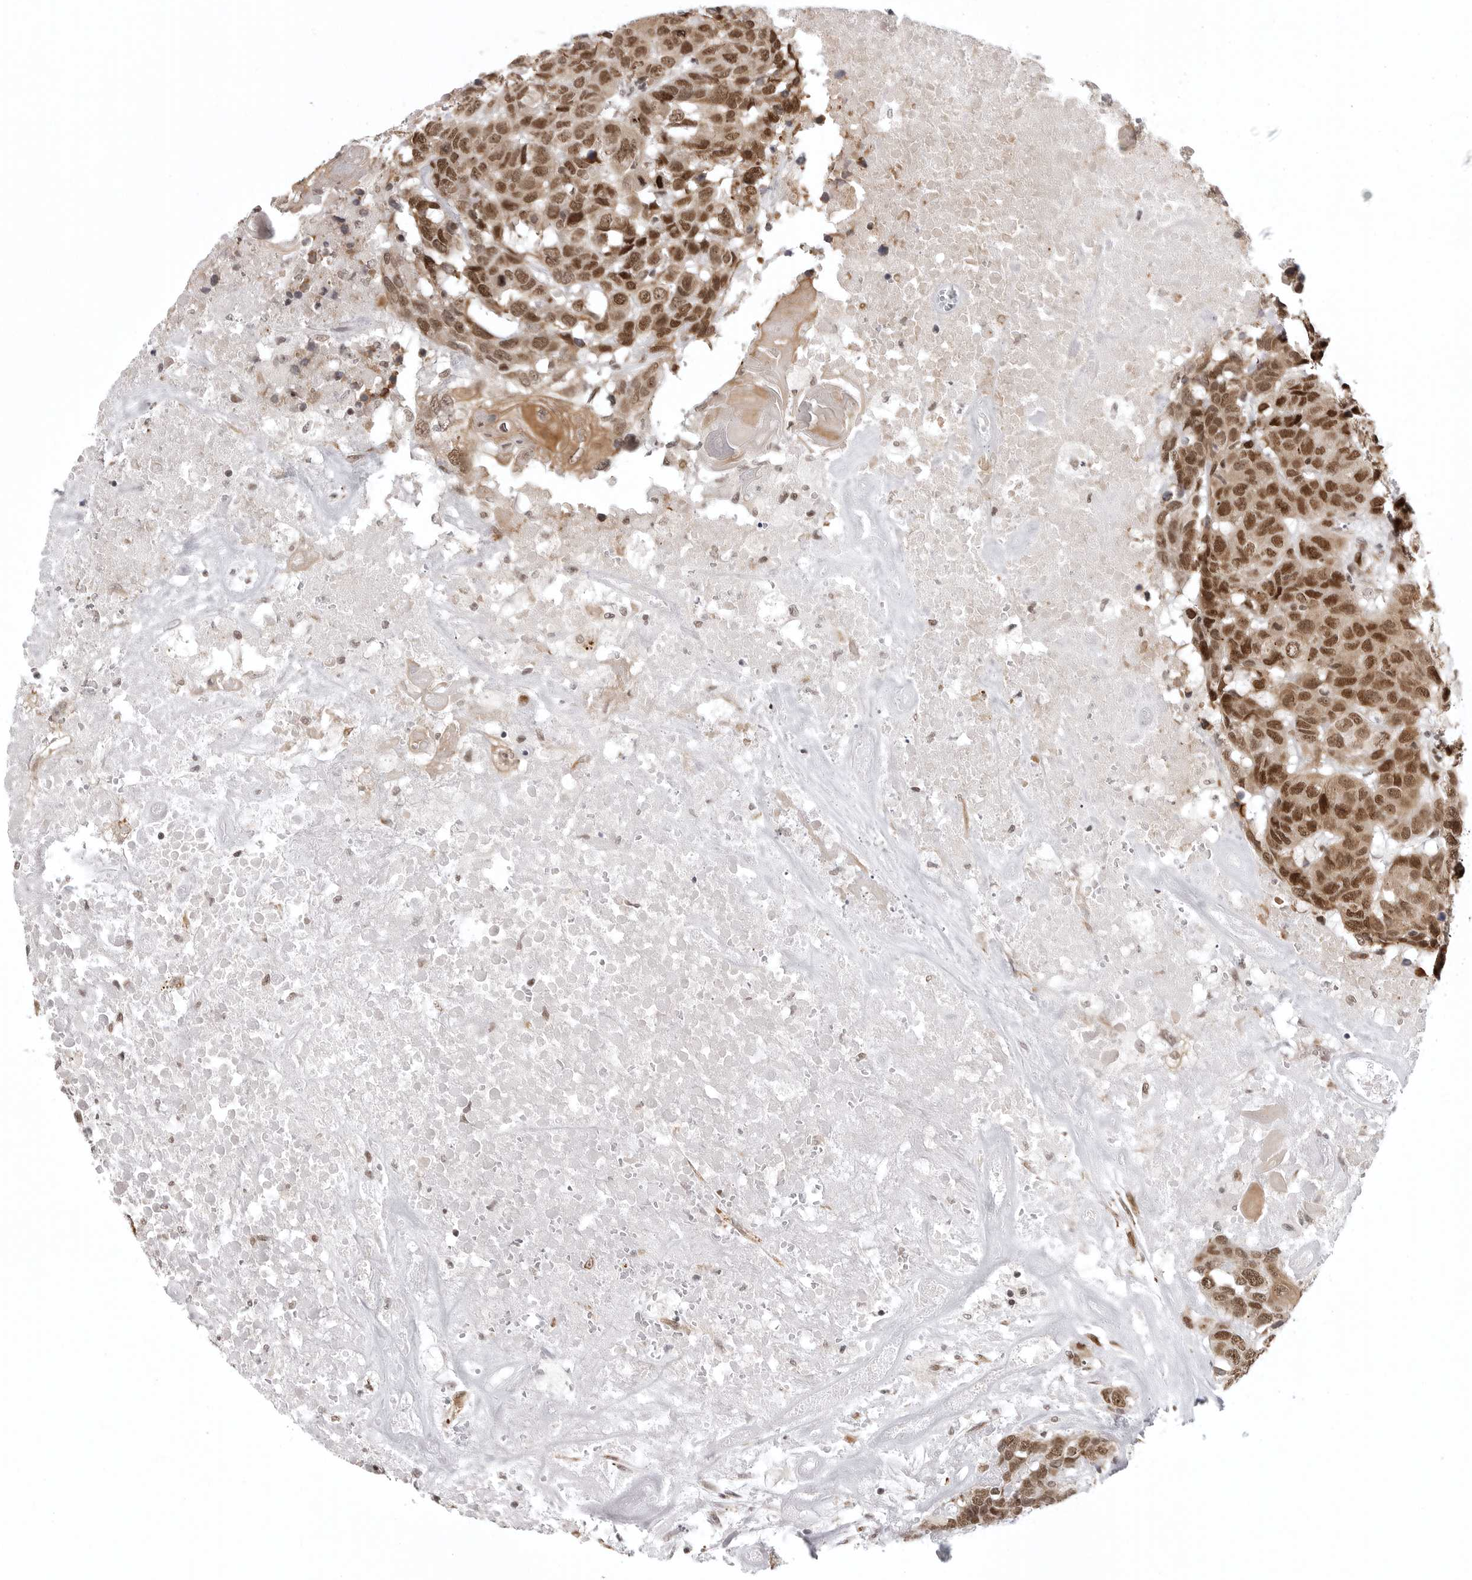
{"staining": {"intensity": "moderate", "quantity": ">75%", "location": "nuclear"}, "tissue": "head and neck cancer", "cell_type": "Tumor cells", "image_type": "cancer", "snomed": [{"axis": "morphology", "description": "Squamous cell carcinoma, NOS"}, {"axis": "topography", "description": "Head-Neck"}], "caption": "Protein analysis of head and neck squamous cell carcinoma tissue displays moderate nuclear expression in approximately >75% of tumor cells.", "gene": "PRDM10", "patient": {"sex": "male", "age": 66}}